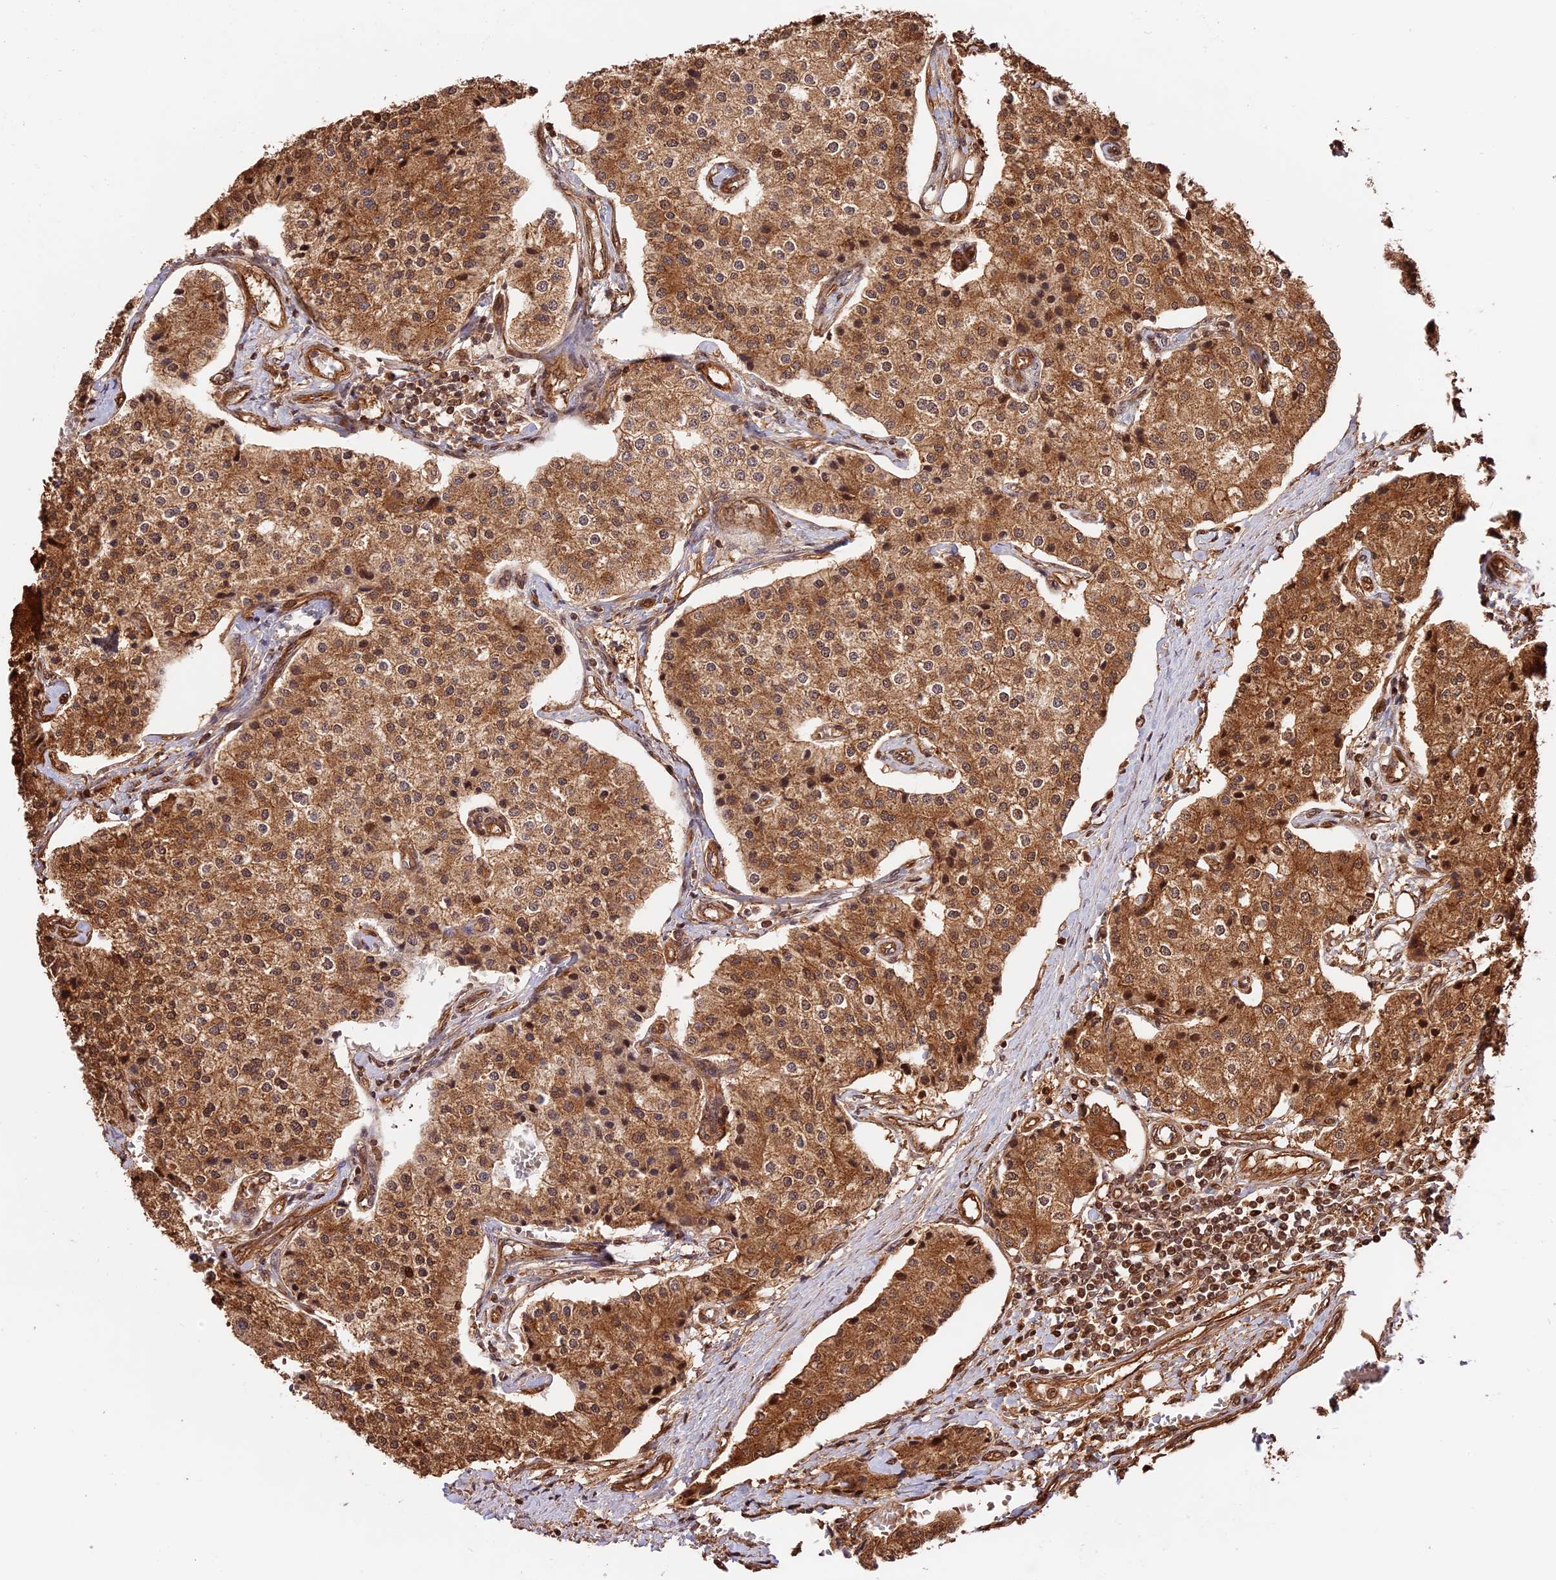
{"staining": {"intensity": "moderate", "quantity": ">75%", "location": "cytoplasmic/membranous,nuclear"}, "tissue": "carcinoid", "cell_type": "Tumor cells", "image_type": "cancer", "snomed": [{"axis": "morphology", "description": "Carcinoid, malignant, NOS"}, {"axis": "topography", "description": "Colon"}], "caption": "Human carcinoid (malignant) stained for a protein (brown) reveals moderate cytoplasmic/membranous and nuclear positive expression in about >75% of tumor cells.", "gene": "PPP1R37", "patient": {"sex": "female", "age": 52}}